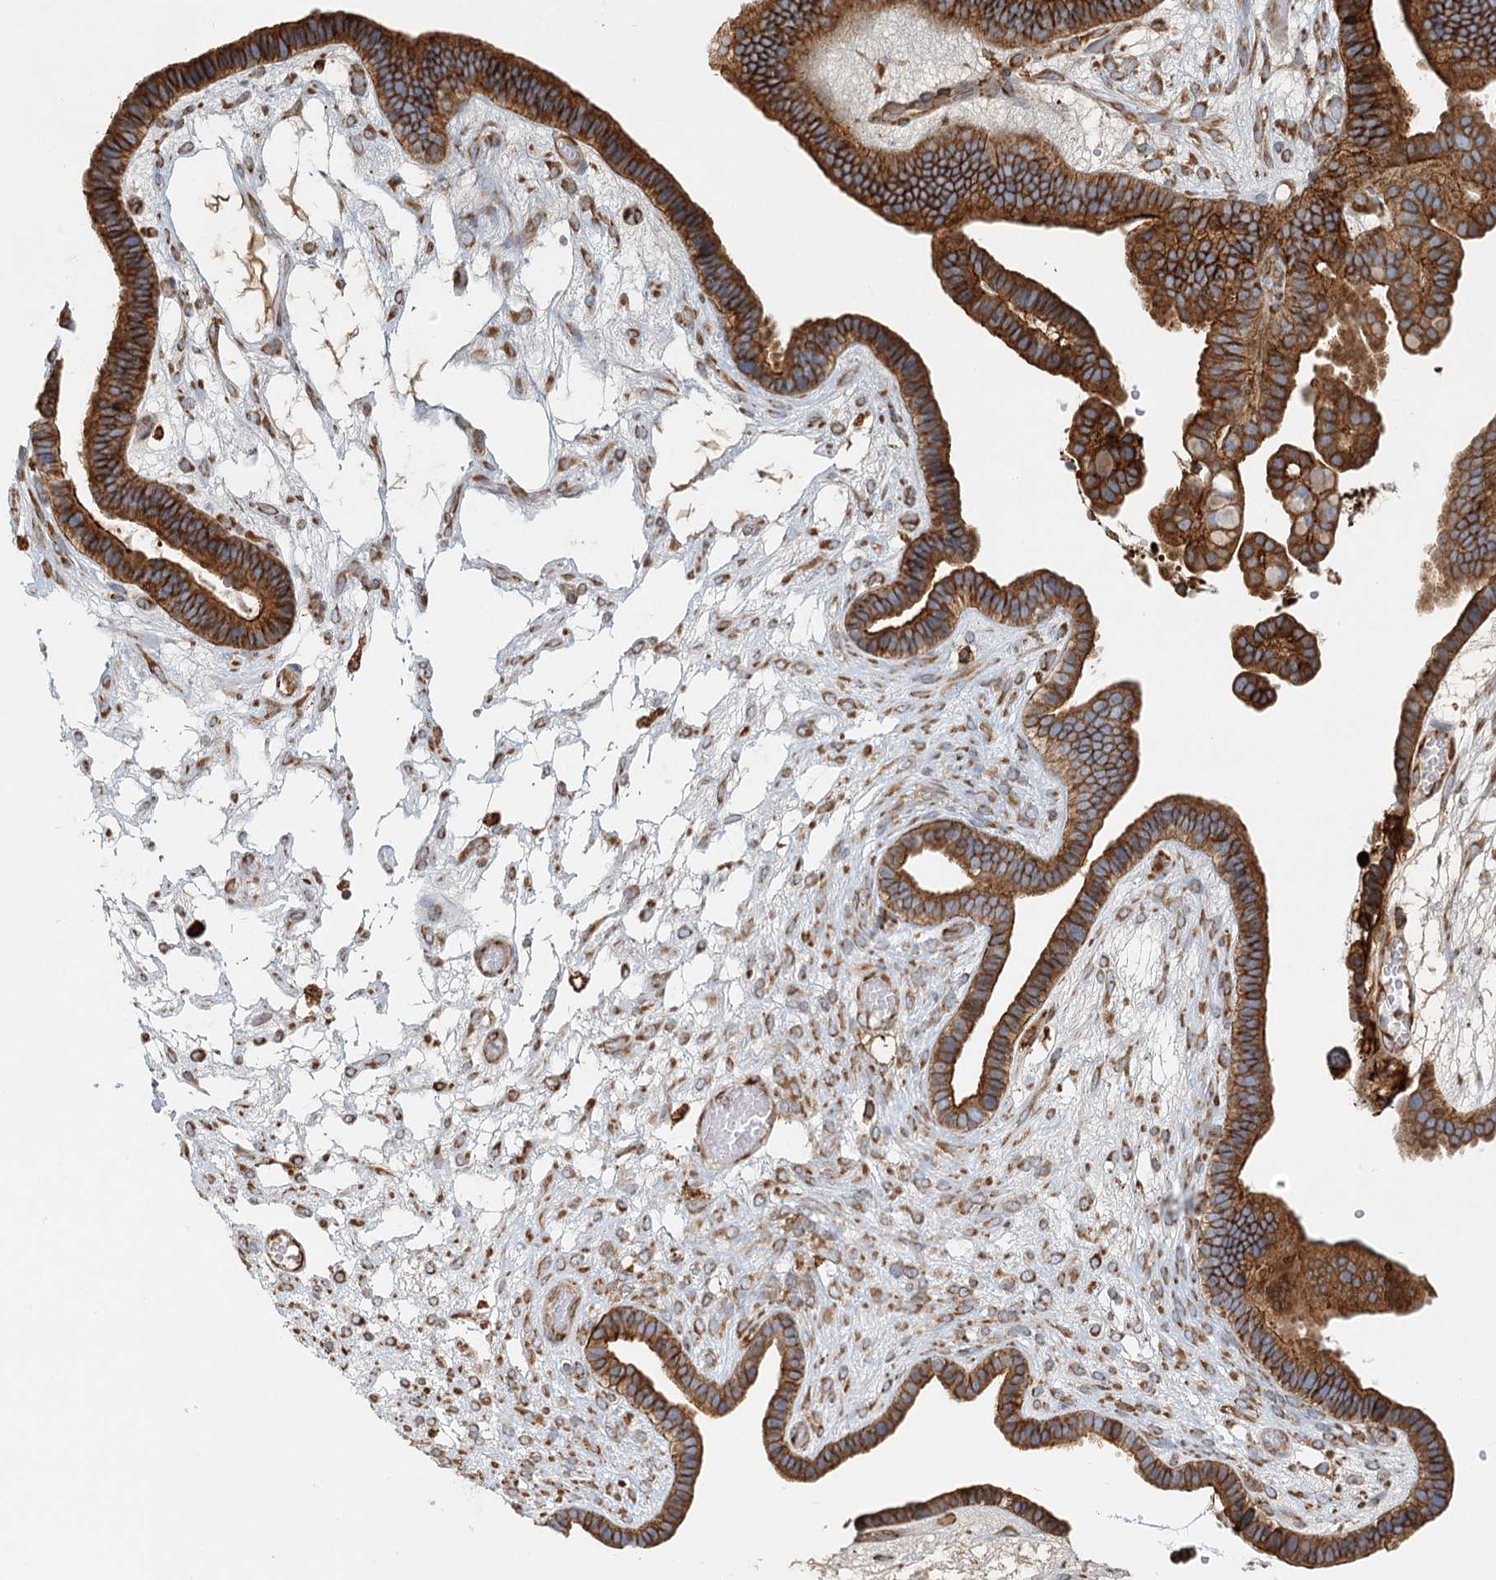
{"staining": {"intensity": "strong", "quantity": ">75%", "location": "cytoplasmic/membranous"}, "tissue": "ovarian cancer", "cell_type": "Tumor cells", "image_type": "cancer", "snomed": [{"axis": "morphology", "description": "Cystadenocarcinoma, serous, NOS"}, {"axis": "topography", "description": "Ovary"}], "caption": "Immunohistochemical staining of ovarian serous cystadenocarcinoma shows high levels of strong cytoplasmic/membranous staining in about >75% of tumor cells.", "gene": "TAS1R1", "patient": {"sex": "female", "age": 56}}